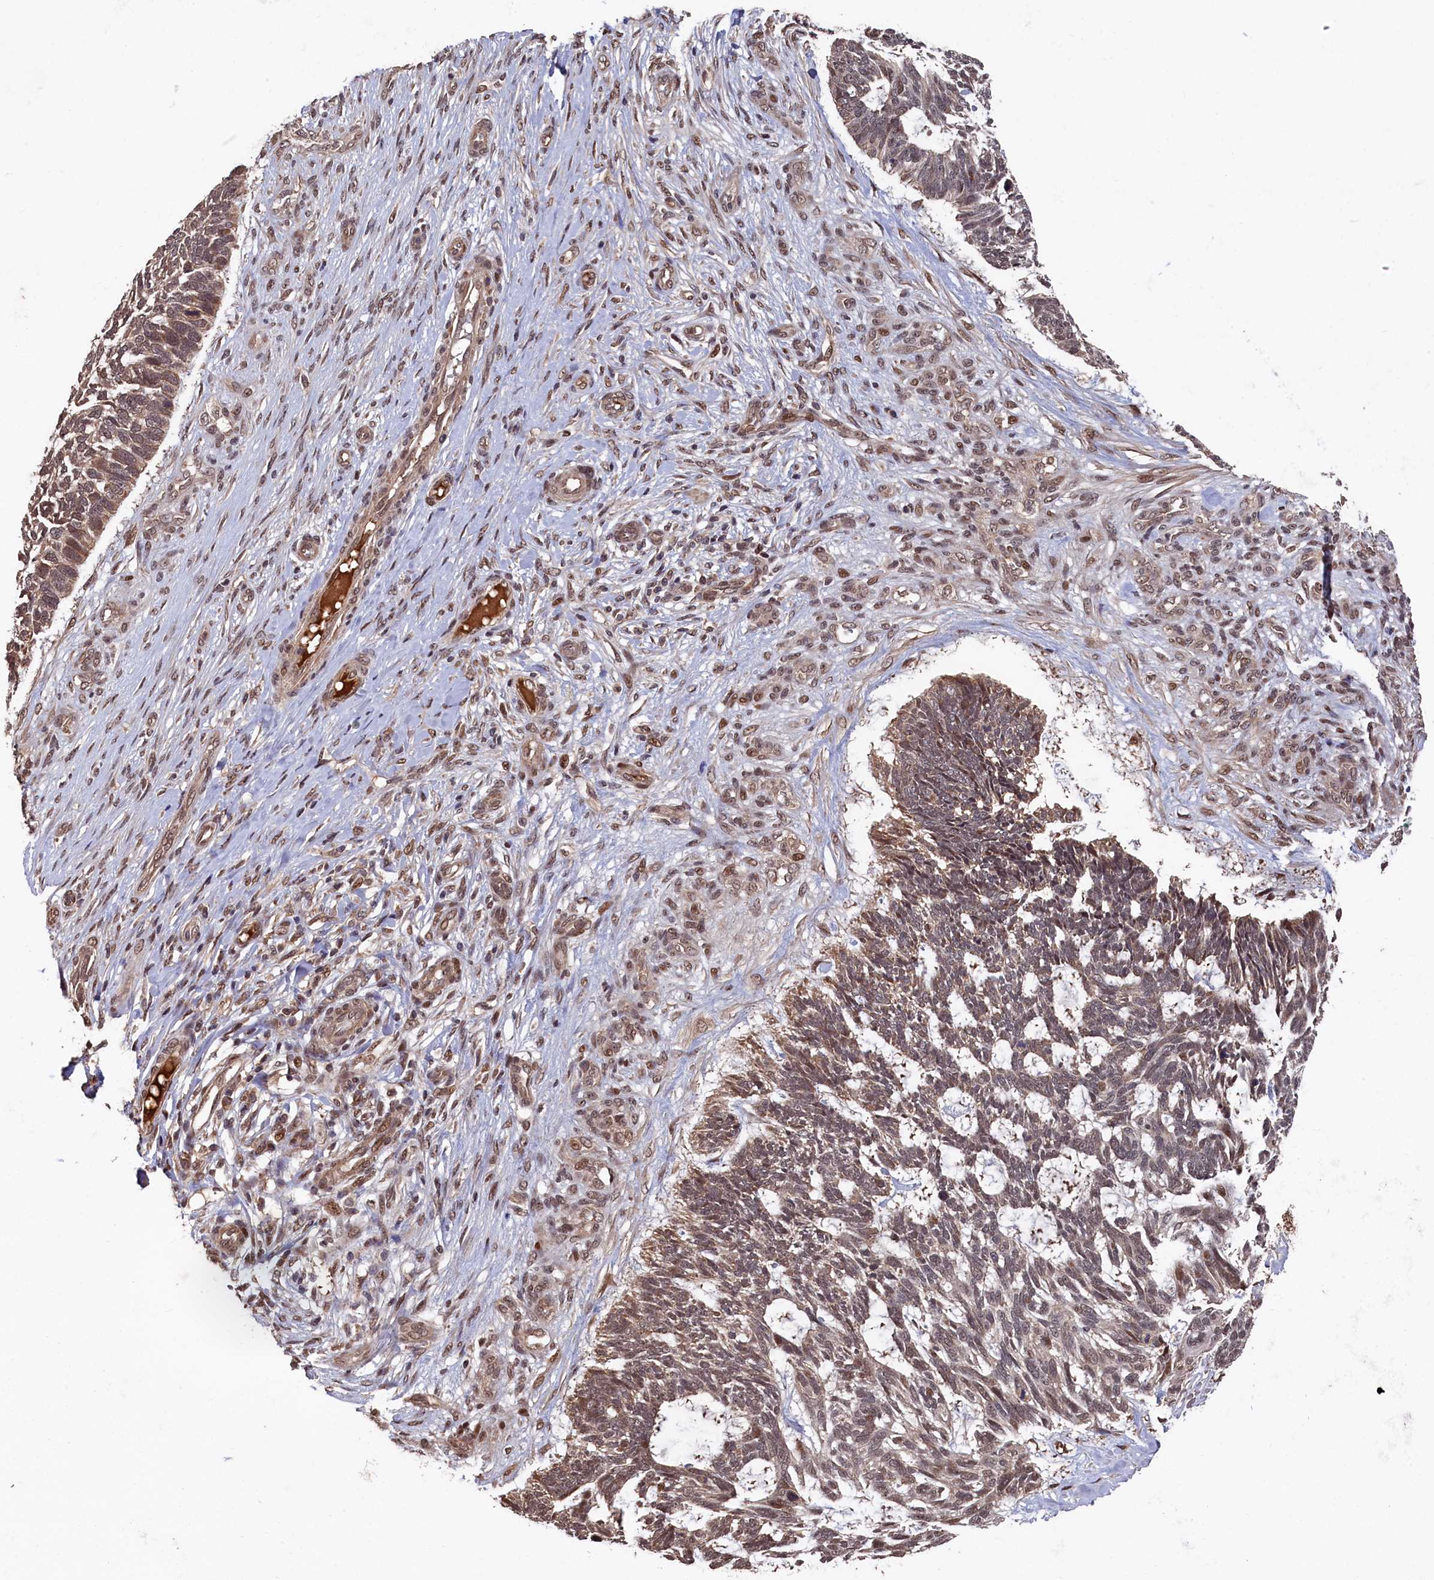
{"staining": {"intensity": "moderate", "quantity": ">75%", "location": "cytoplasmic/membranous,nuclear"}, "tissue": "skin cancer", "cell_type": "Tumor cells", "image_type": "cancer", "snomed": [{"axis": "morphology", "description": "Basal cell carcinoma"}, {"axis": "topography", "description": "Skin"}], "caption": "Protein staining displays moderate cytoplasmic/membranous and nuclear expression in about >75% of tumor cells in skin cancer (basal cell carcinoma).", "gene": "CLPX", "patient": {"sex": "male", "age": 88}}